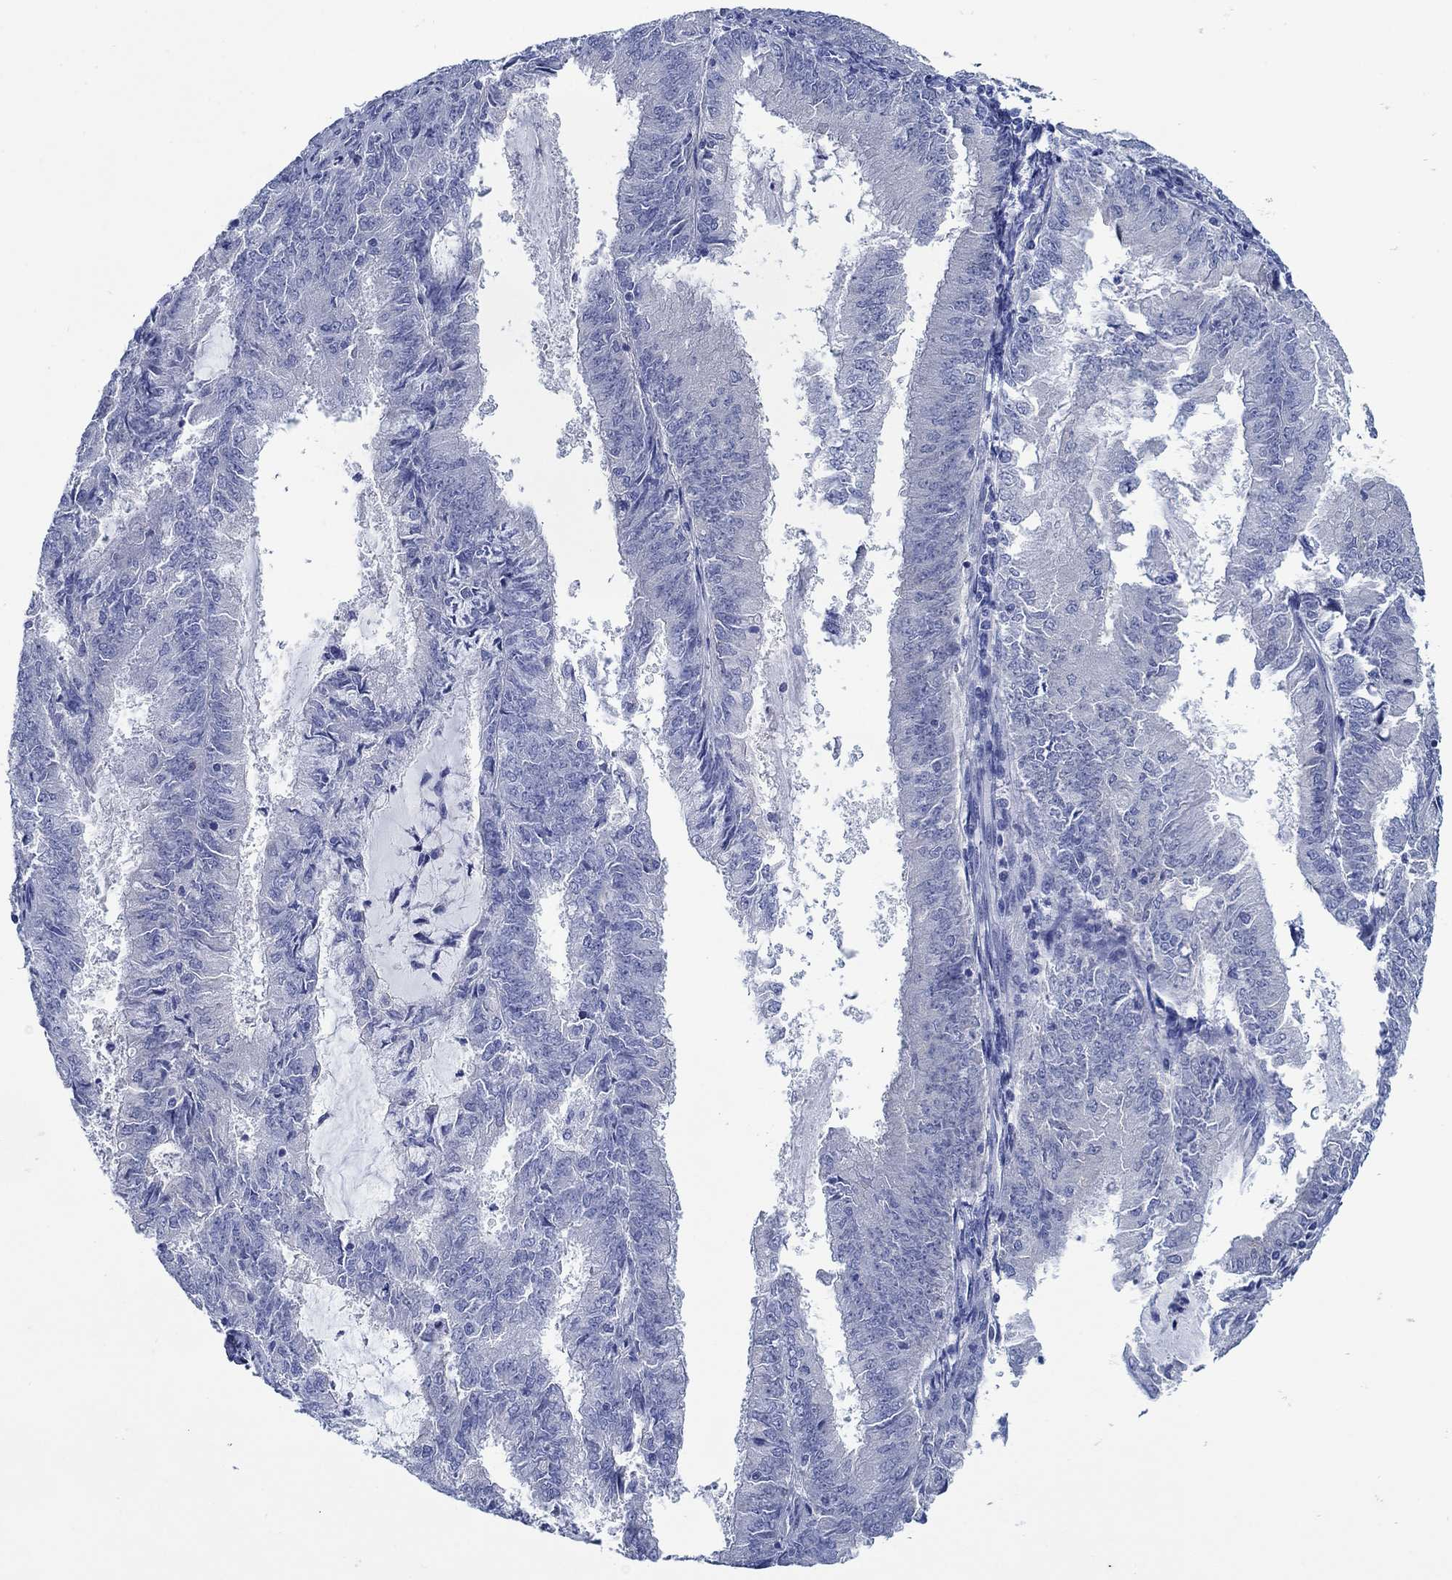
{"staining": {"intensity": "negative", "quantity": "none", "location": "none"}, "tissue": "endometrial cancer", "cell_type": "Tumor cells", "image_type": "cancer", "snomed": [{"axis": "morphology", "description": "Adenocarcinoma, NOS"}, {"axis": "topography", "description": "Endometrium"}], "caption": "Immunohistochemistry (IHC) of human endometrial cancer reveals no positivity in tumor cells. (DAB (3,3'-diaminobenzidine) immunohistochemistry (IHC) with hematoxylin counter stain).", "gene": "TRIM16", "patient": {"sex": "female", "age": 57}}